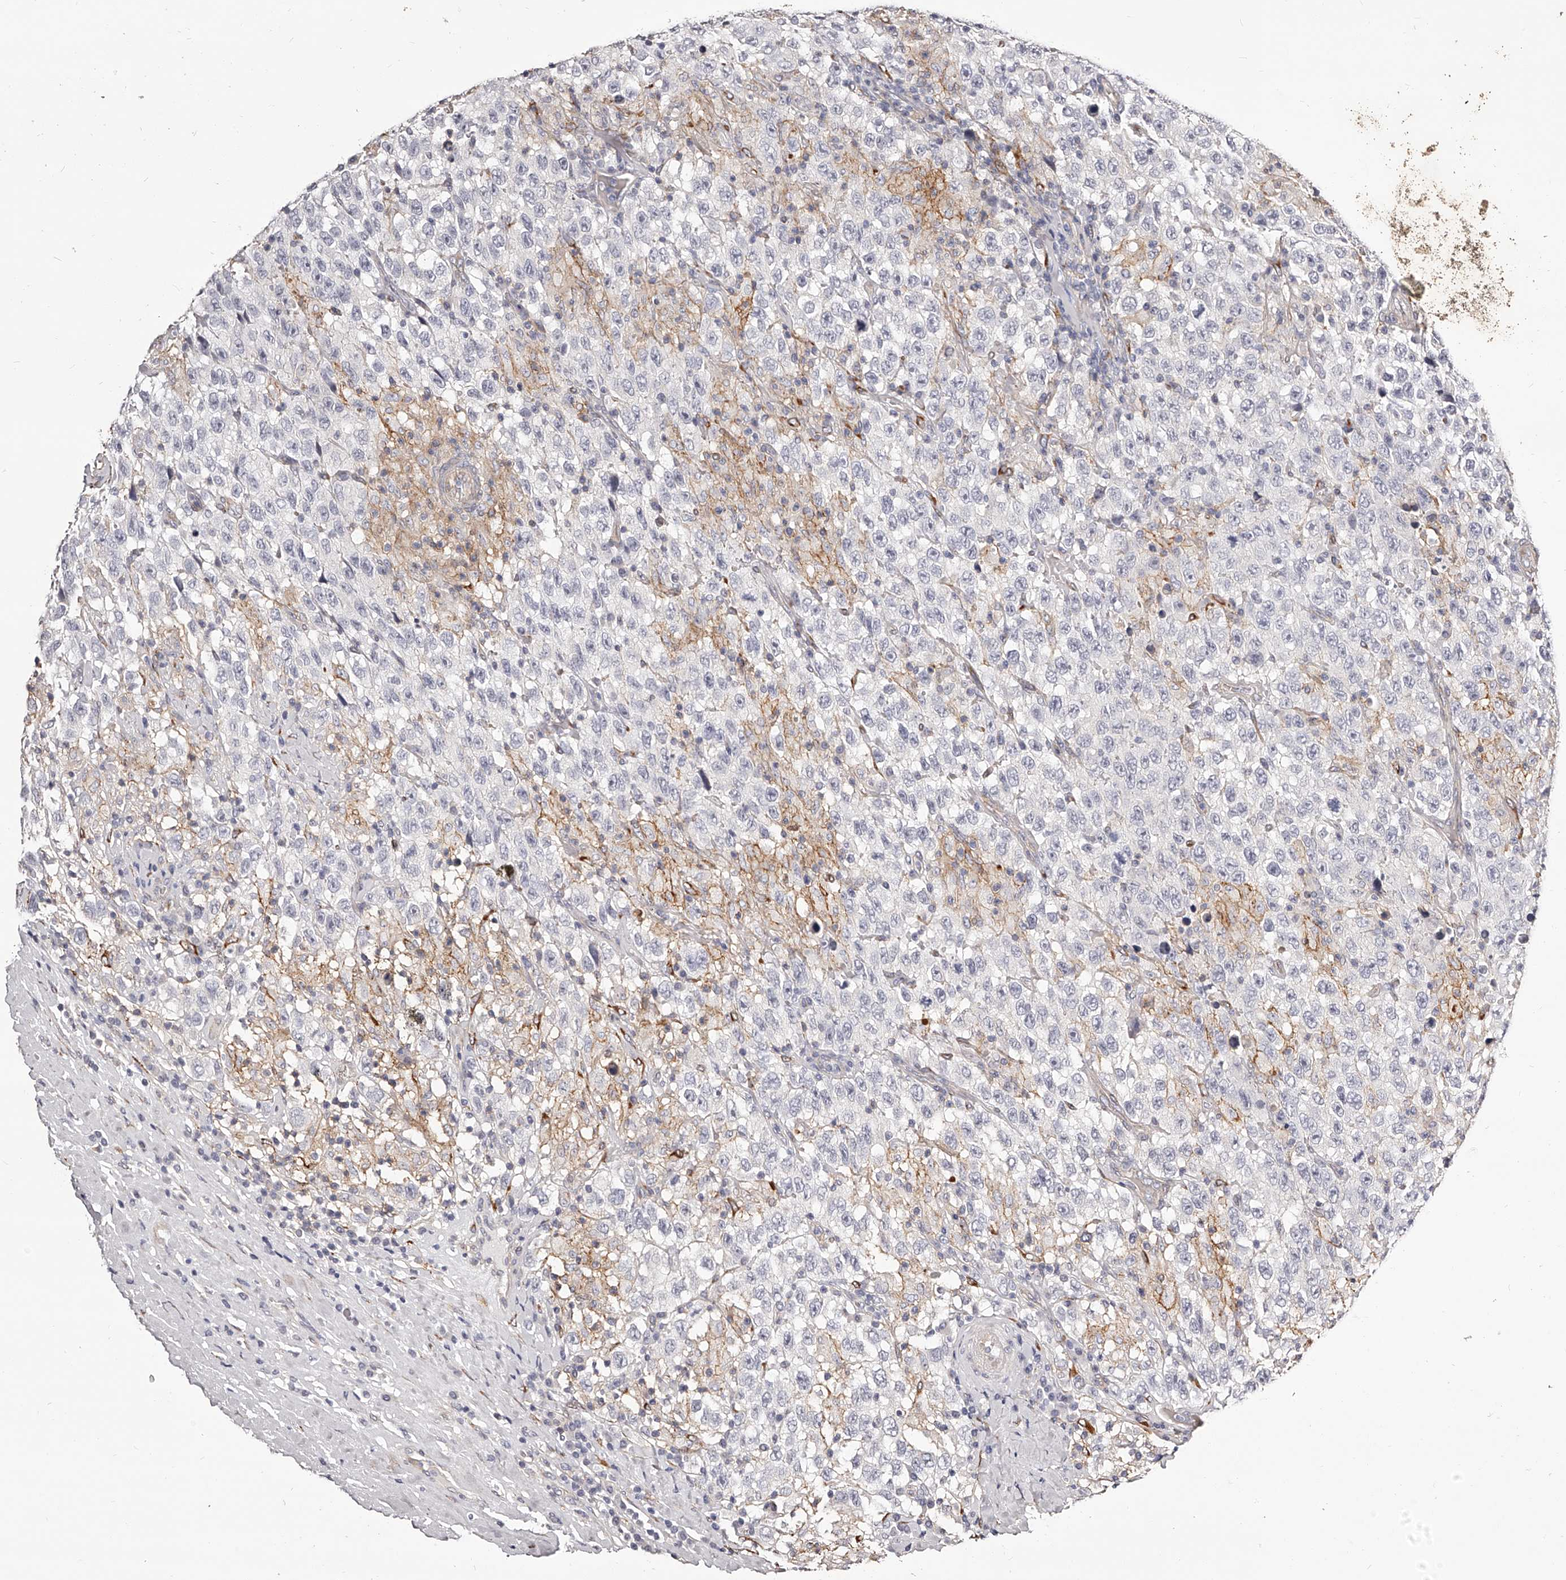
{"staining": {"intensity": "negative", "quantity": "none", "location": "none"}, "tissue": "testis cancer", "cell_type": "Tumor cells", "image_type": "cancer", "snomed": [{"axis": "morphology", "description": "Seminoma, NOS"}, {"axis": "topography", "description": "Testis"}], "caption": "The photomicrograph reveals no significant staining in tumor cells of testis seminoma.", "gene": "CD82", "patient": {"sex": "male", "age": 41}}